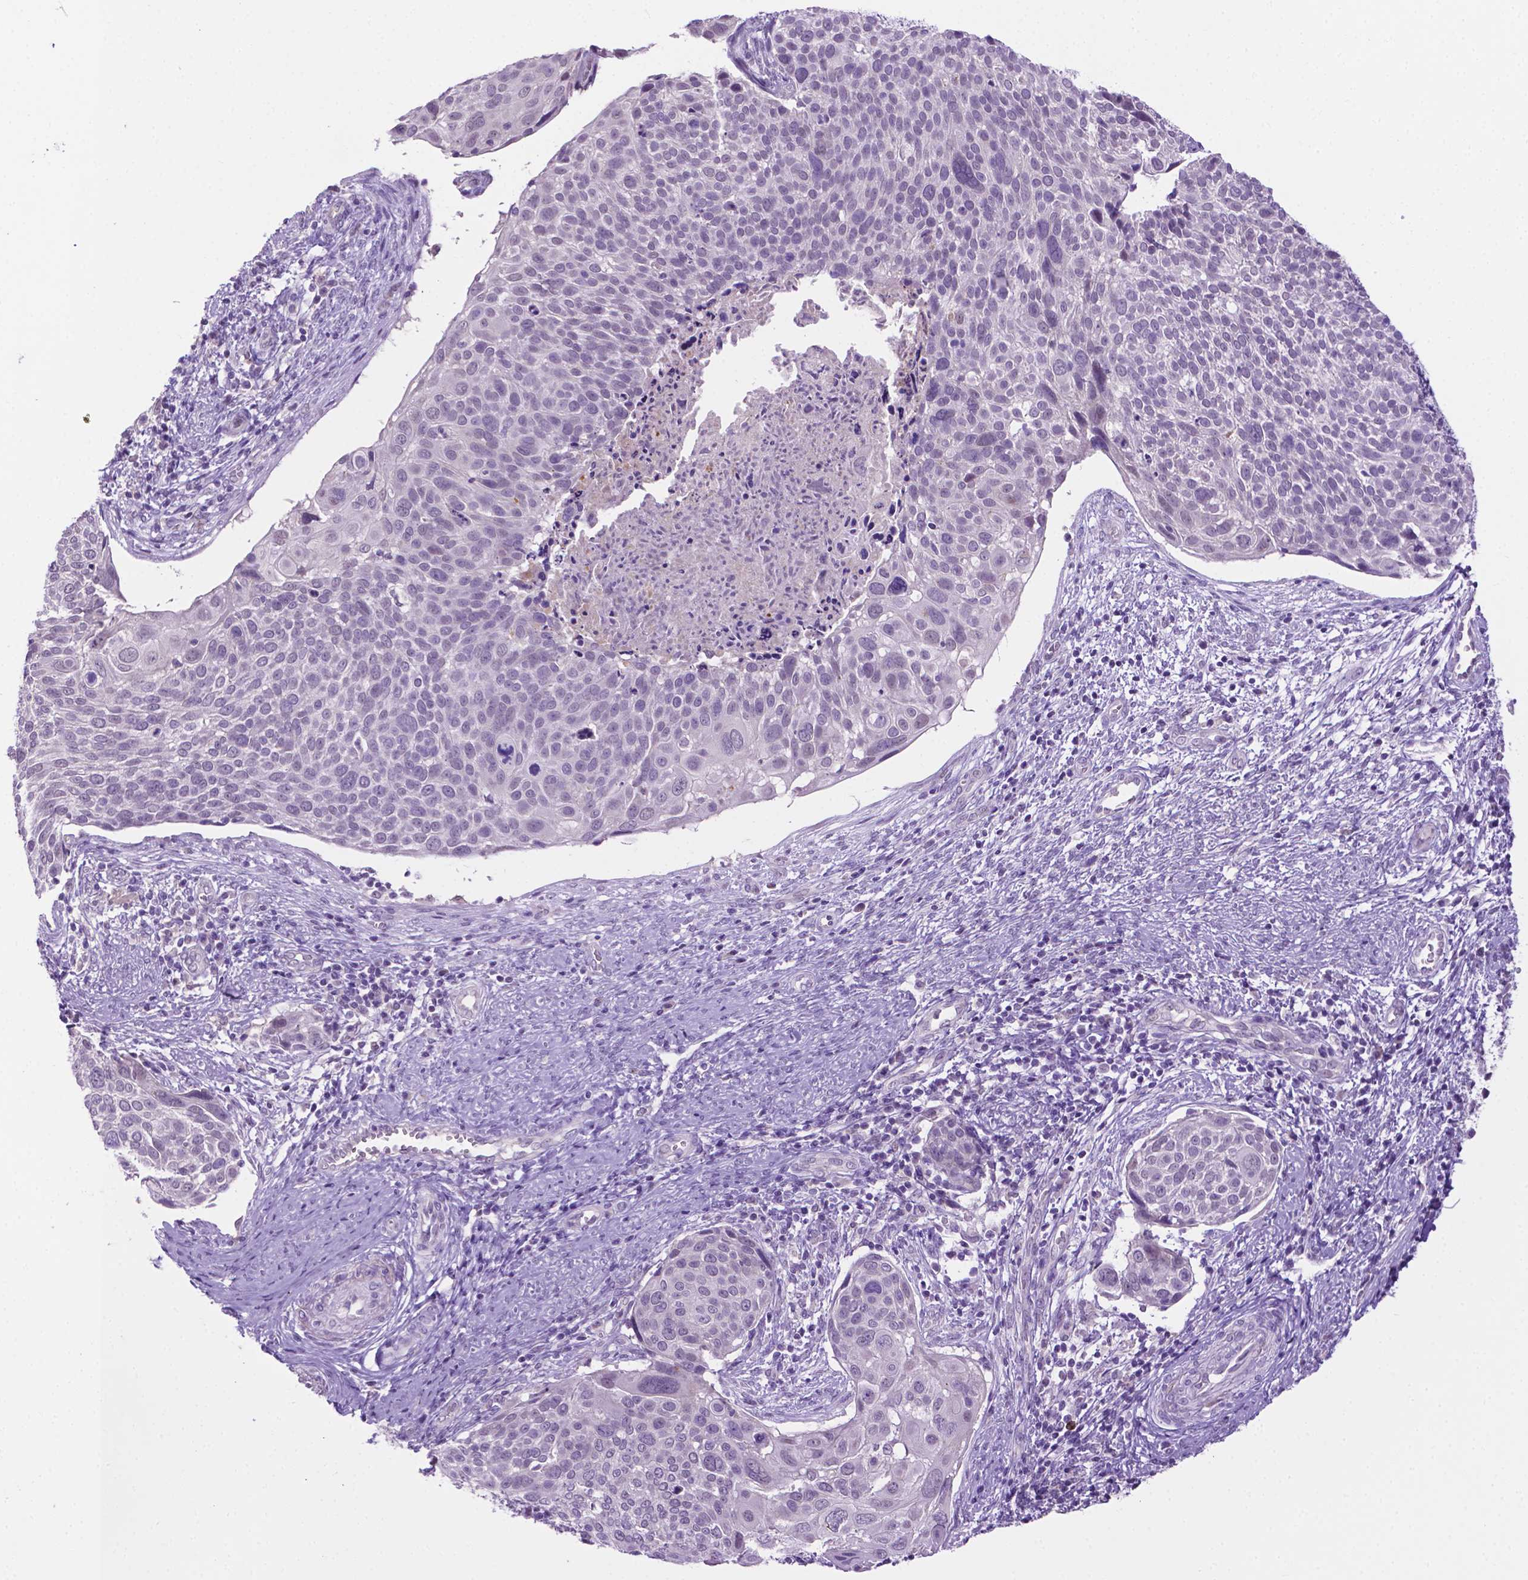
{"staining": {"intensity": "negative", "quantity": "none", "location": "none"}, "tissue": "cervical cancer", "cell_type": "Tumor cells", "image_type": "cancer", "snomed": [{"axis": "morphology", "description": "Squamous cell carcinoma, NOS"}, {"axis": "topography", "description": "Cervix"}], "caption": "Immunohistochemistry (IHC) histopathology image of neoplastic tissue: human cervical cancer stained with DAB displays no significant protein positivity in tumor cells.", "gene": "MMP27", "patient": {"sex": "female", "age": 39}}